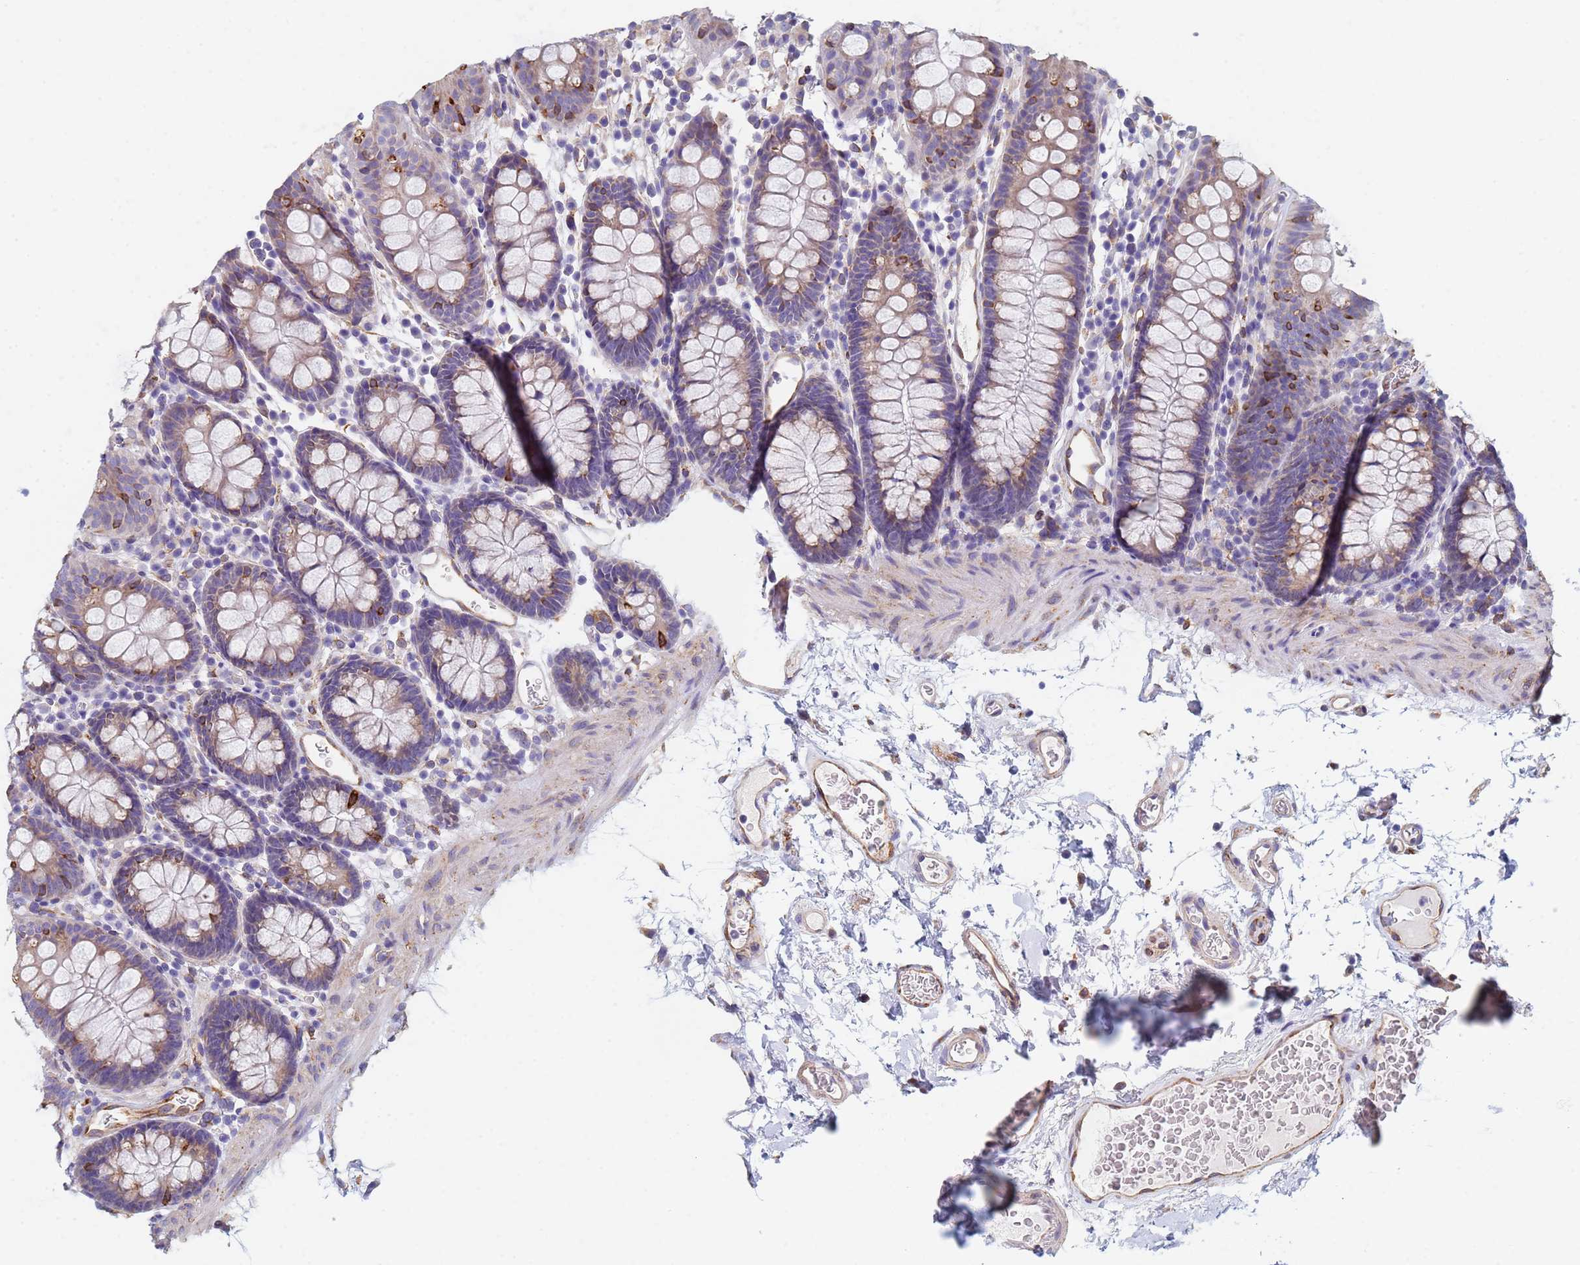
{"staining": {"intensity": "moderate", "quantity": "<25%", "location": "cytoplasmic/membranous"}, "tissue": "colon", "cell_type": "Endothelial cells", "image_type": "normal", "snomed": [{"axis": "morphology", "description": "Normal tissue, NOS"}, {"axis": "topography", "description": "Colon"}], "caption": "Immunohistochemistry (IHC) histopathology image of unremarkable human colon stained for a protein (brown), which exhibits low levels of moderate cytoplasmic/membranous staining in about <25% of endothelial cells.", "gene": "GDAP2", "patient": {"sex": "male", "age": 75}}